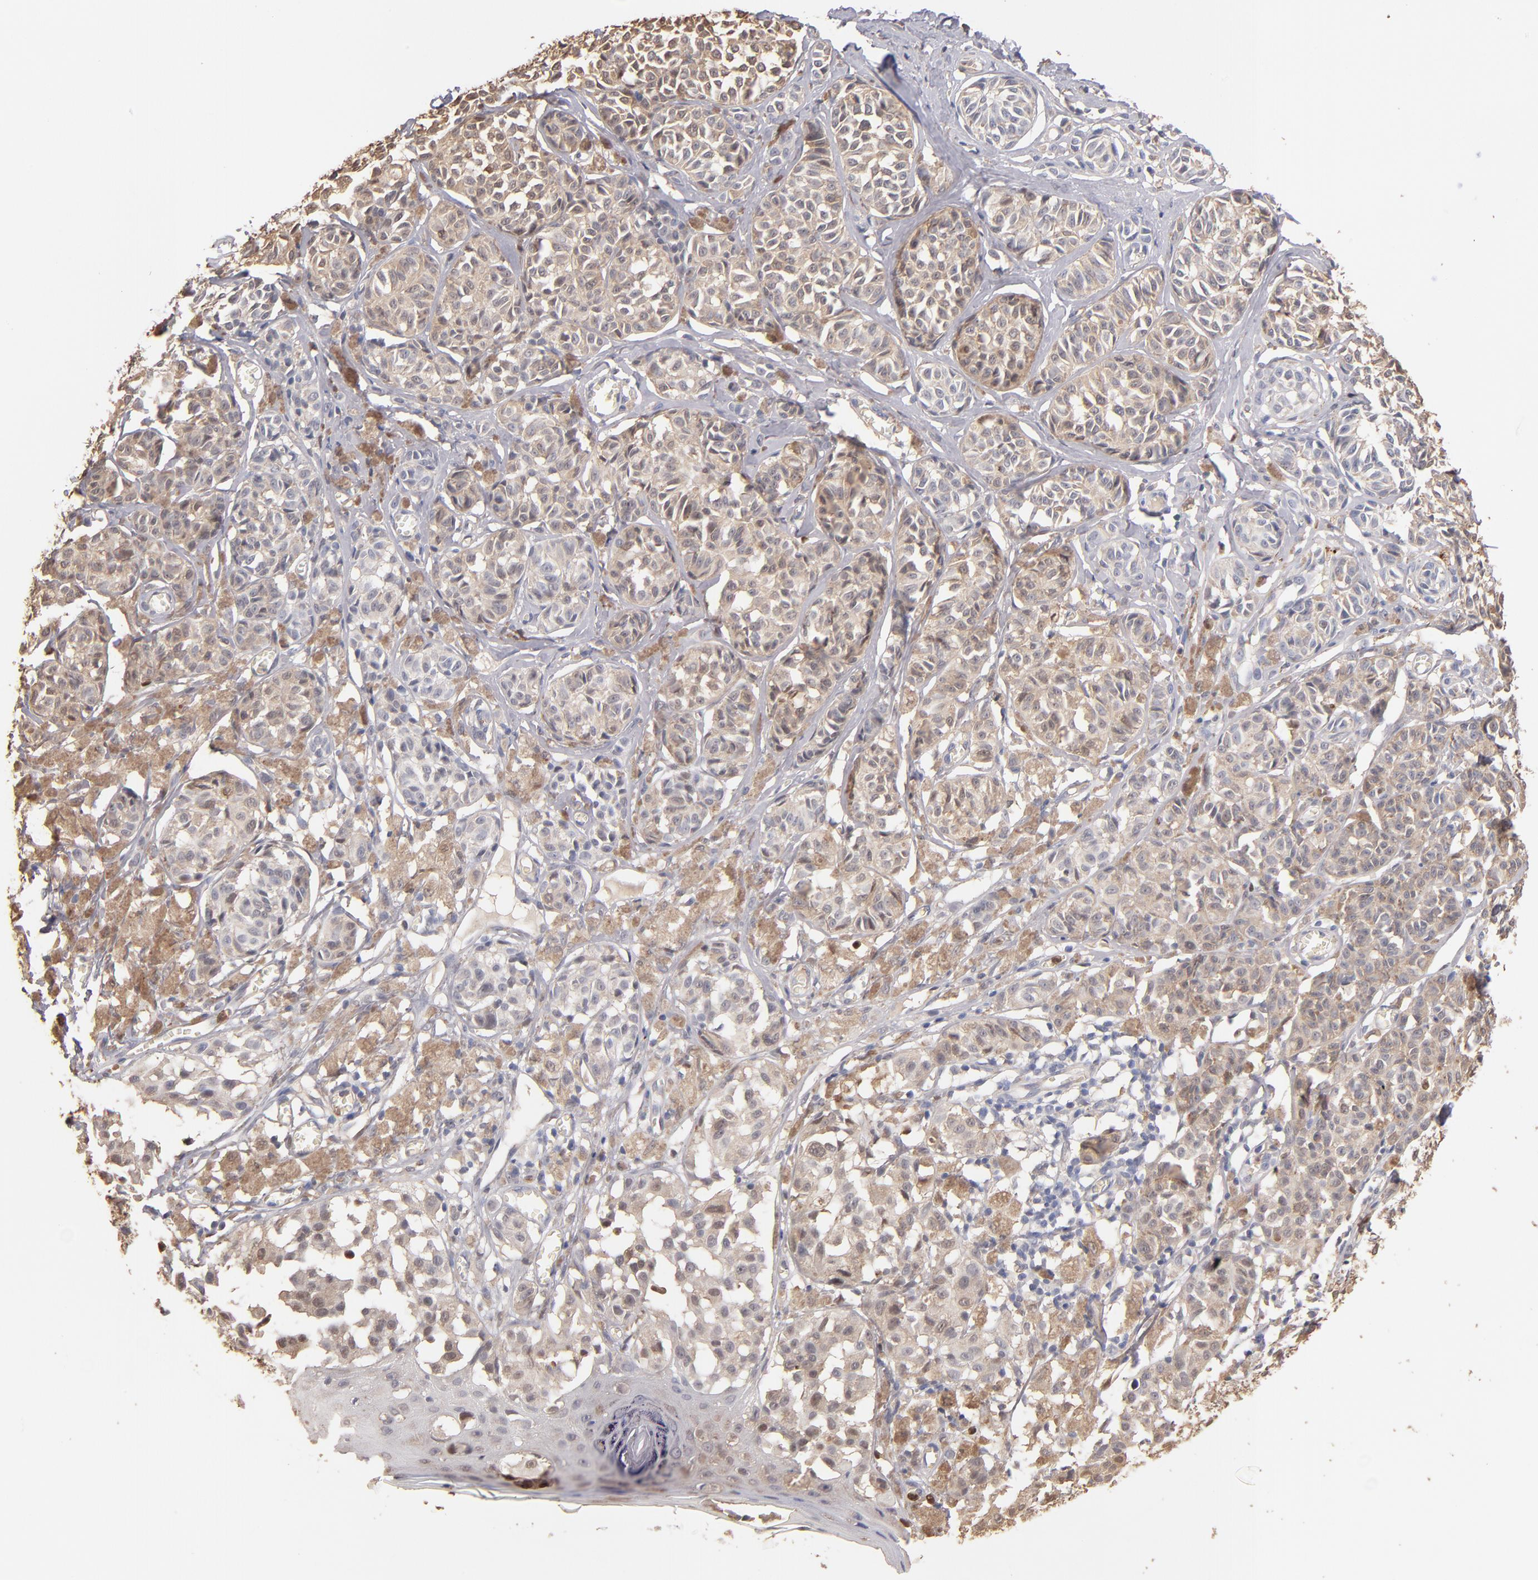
{"staining": {"intensity": "moderate", "quantity": "25%-75%", "location": "cytoplasmic/membranous,nuclear"}, "tissue": "melanoma", "cell_type": "Tumor cells", "image_type": "cancer", "snomed": [{"axis": "morphology", "description": "Malignant melanoma, NOS"}, {"axis": "topography", "description": "Skin"}], "caption": "Immunohistochemical staining of human malignant melanoma displays medium levels of moderate cytoplasmic/membranous and nuclear protein positivity in about 25%-75% of tumor cells.", "gene": "RO60", "patient": {"sex": "male", "age": 76}}